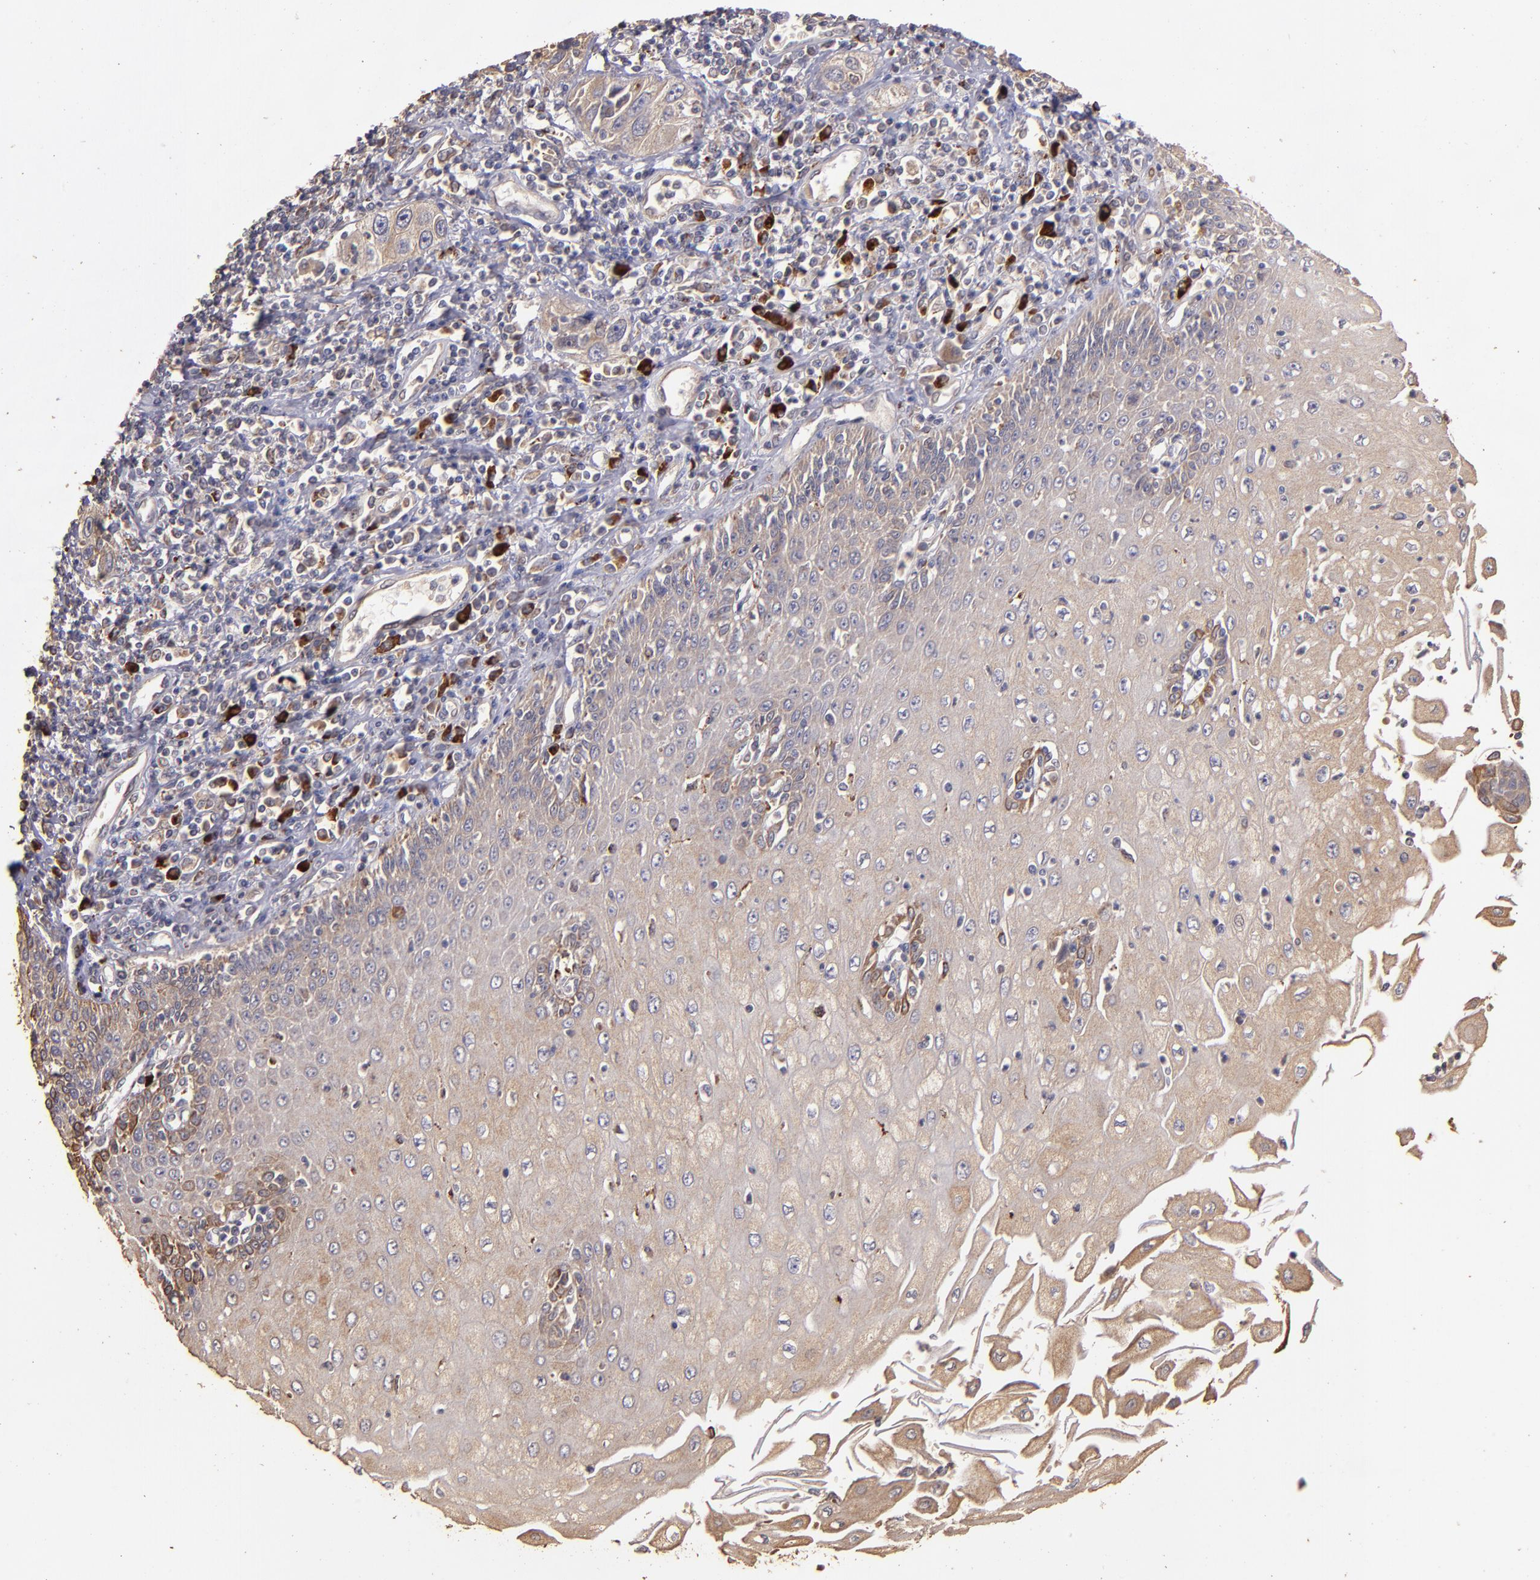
{"staining": {"intensity": "weak", "quantity": "25%-75%", "location": "cytoplasmic/membranous"}, "tissue": "esophagus", "cell_type": "Squamous epithelial cells", "image_type": "normal", "snomed": [{"axis": "morphology", "description": "Normal tissue, NOS"}, {"axis": "topography", "description": "Esophagus"}], "caption": "Immunohistochemistry (IHC) of benign human esophagus shows low levels of weak cytoplasmic/membranous positivity in approximately 25%-75% of squamous epithelial cells.", "gene": "SRRD", "patient": {"sex": "male", "age": 65}}